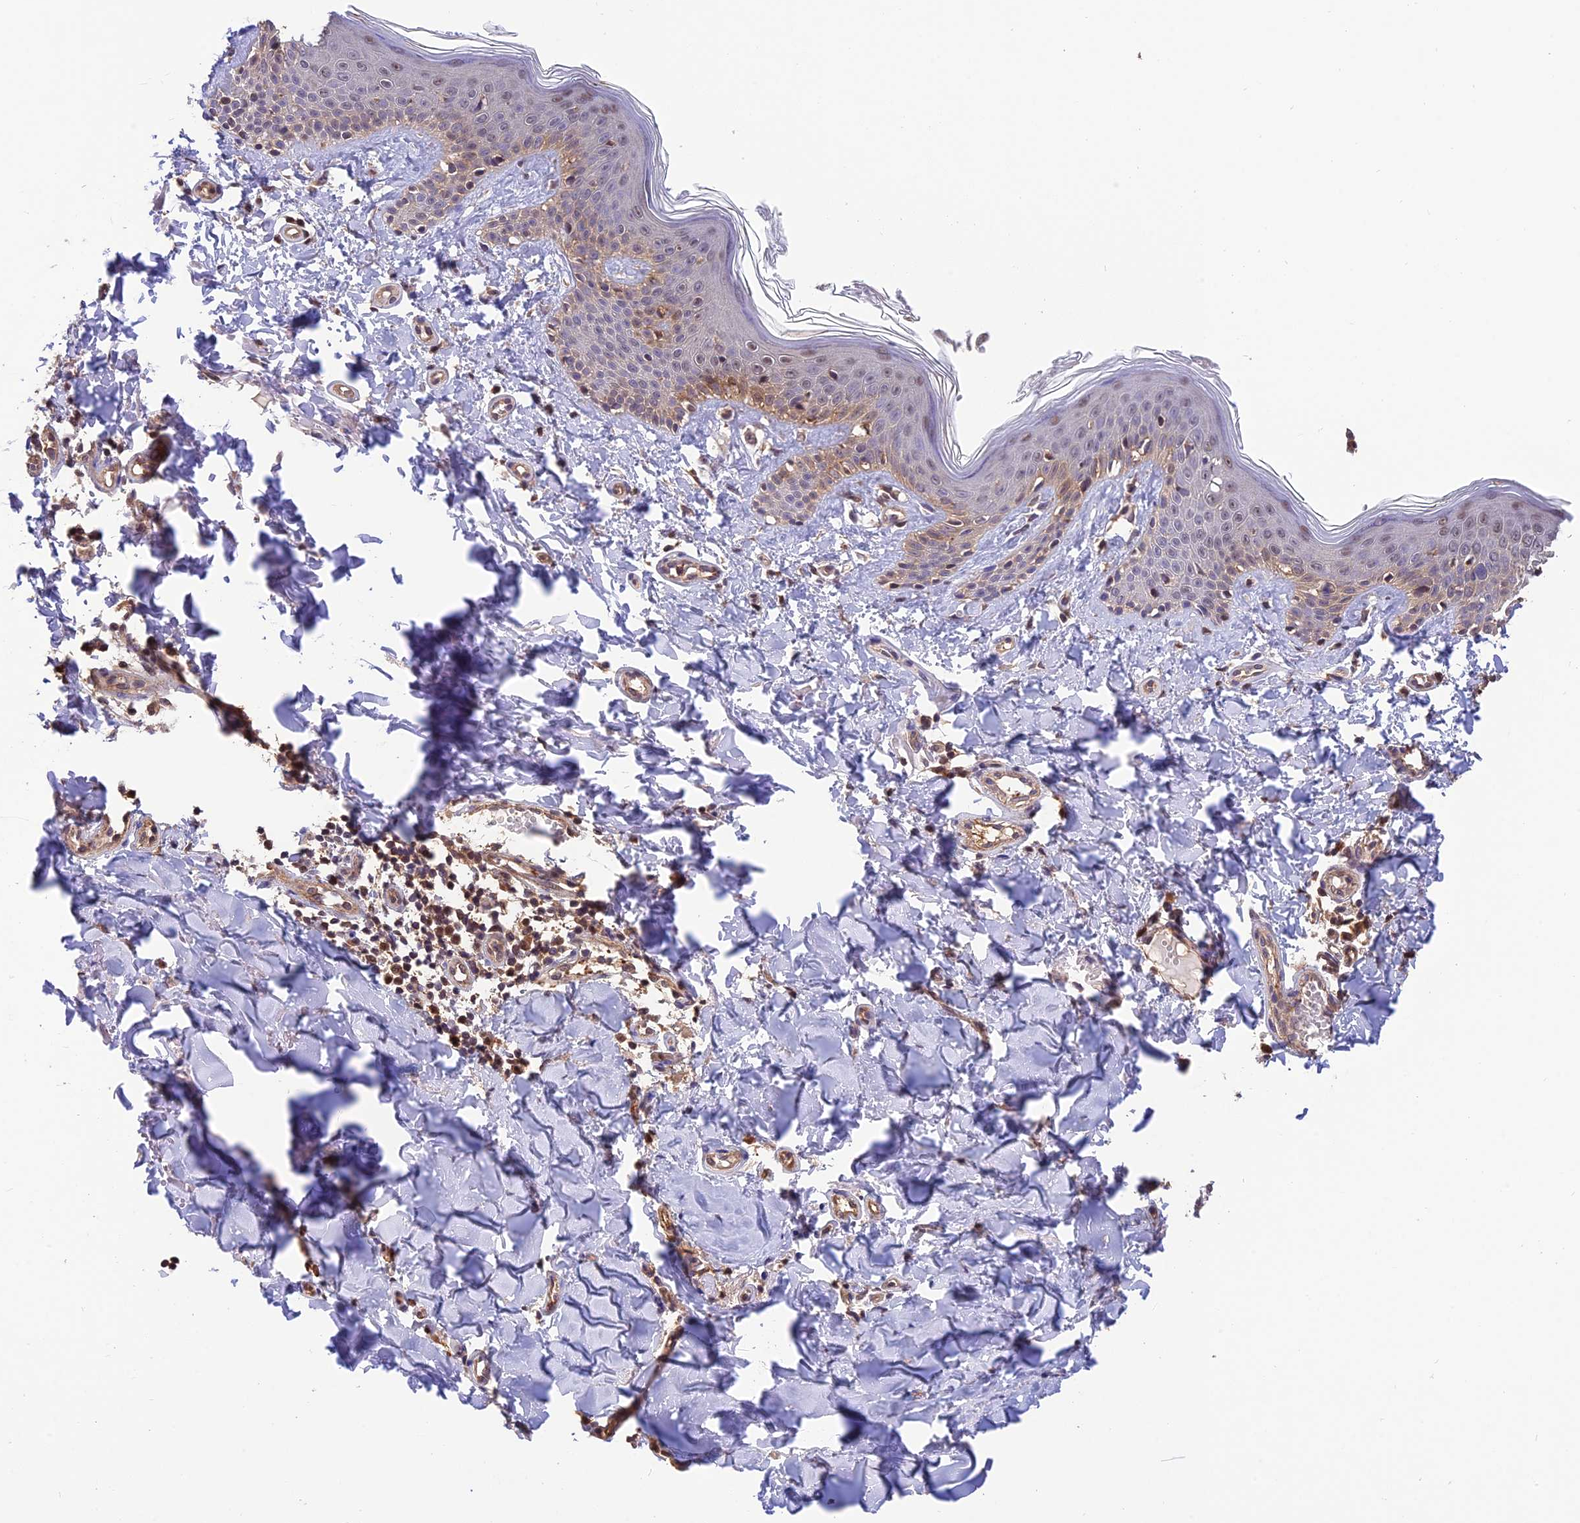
{"staining": {"intensity": "moderate", "quantity": ">75%", "location": "cytoplasmic/membranous,nuclear"}, "tissue": "skin cancer", "cell_type": "Tumor cells", "image_type": "cancer", "snomed": [{"axis": "morphology", "description": "Normal tissue, NOS"}, {"axis": "morphology", "description": "Basal cell carcinoma"}, {"axis": "topography", "description": "Skin"}], "caption": "A micrograph showing moderate cytoplasmic/membranous and nuclear expression in approximately >75% of tumor cells in skin cancer, as visualized by brown immunohistochemical staining.", "gene": "PSMB3", "patient": {"sex": "male", "age": 66}}